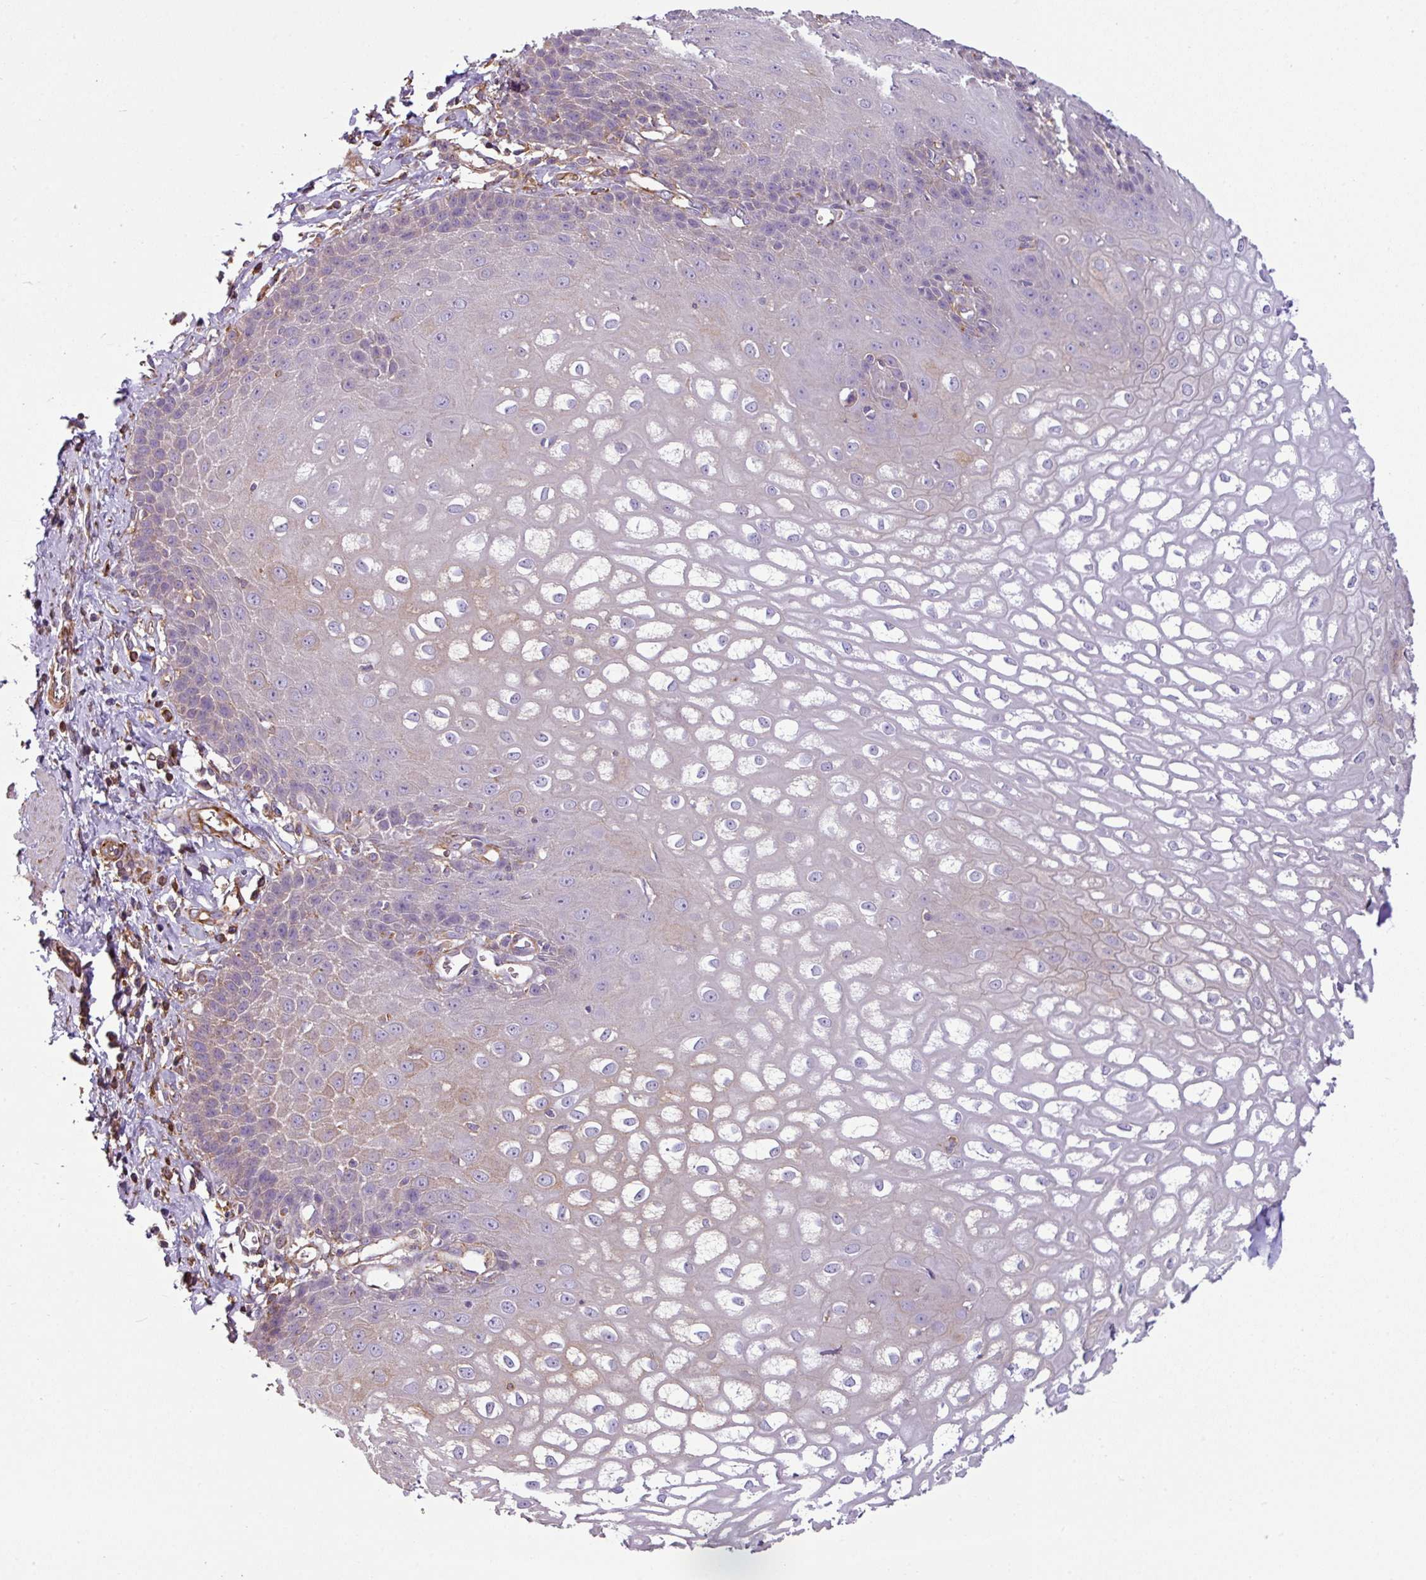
{"staining": {"intensity": "weak", "quantity": "<25%", "location": "cytoplasmic/membranous"}, "tissue": "esophagus", "cell_type": "Squamous epithelial cells", "image_type": "normal", "snomed": [{"axis": "morphology", "description": "Normal tissue, NOS"}, {"axis": "topography", "description": "Esophagus"}], "caption": "Immunohistochemical staining of unremarkable human esophagus exhibits no significant expression in squamous epithelial cells. The staining was performed using DAB (3,3'-diaminobenzidine) to visualize the protein expression in brown, while the nuclei were stained in blue with hematoxylin (Magnification: 20x).", "gene": "XNDC1N", "patient": {"sex": "male", "age": 67}}